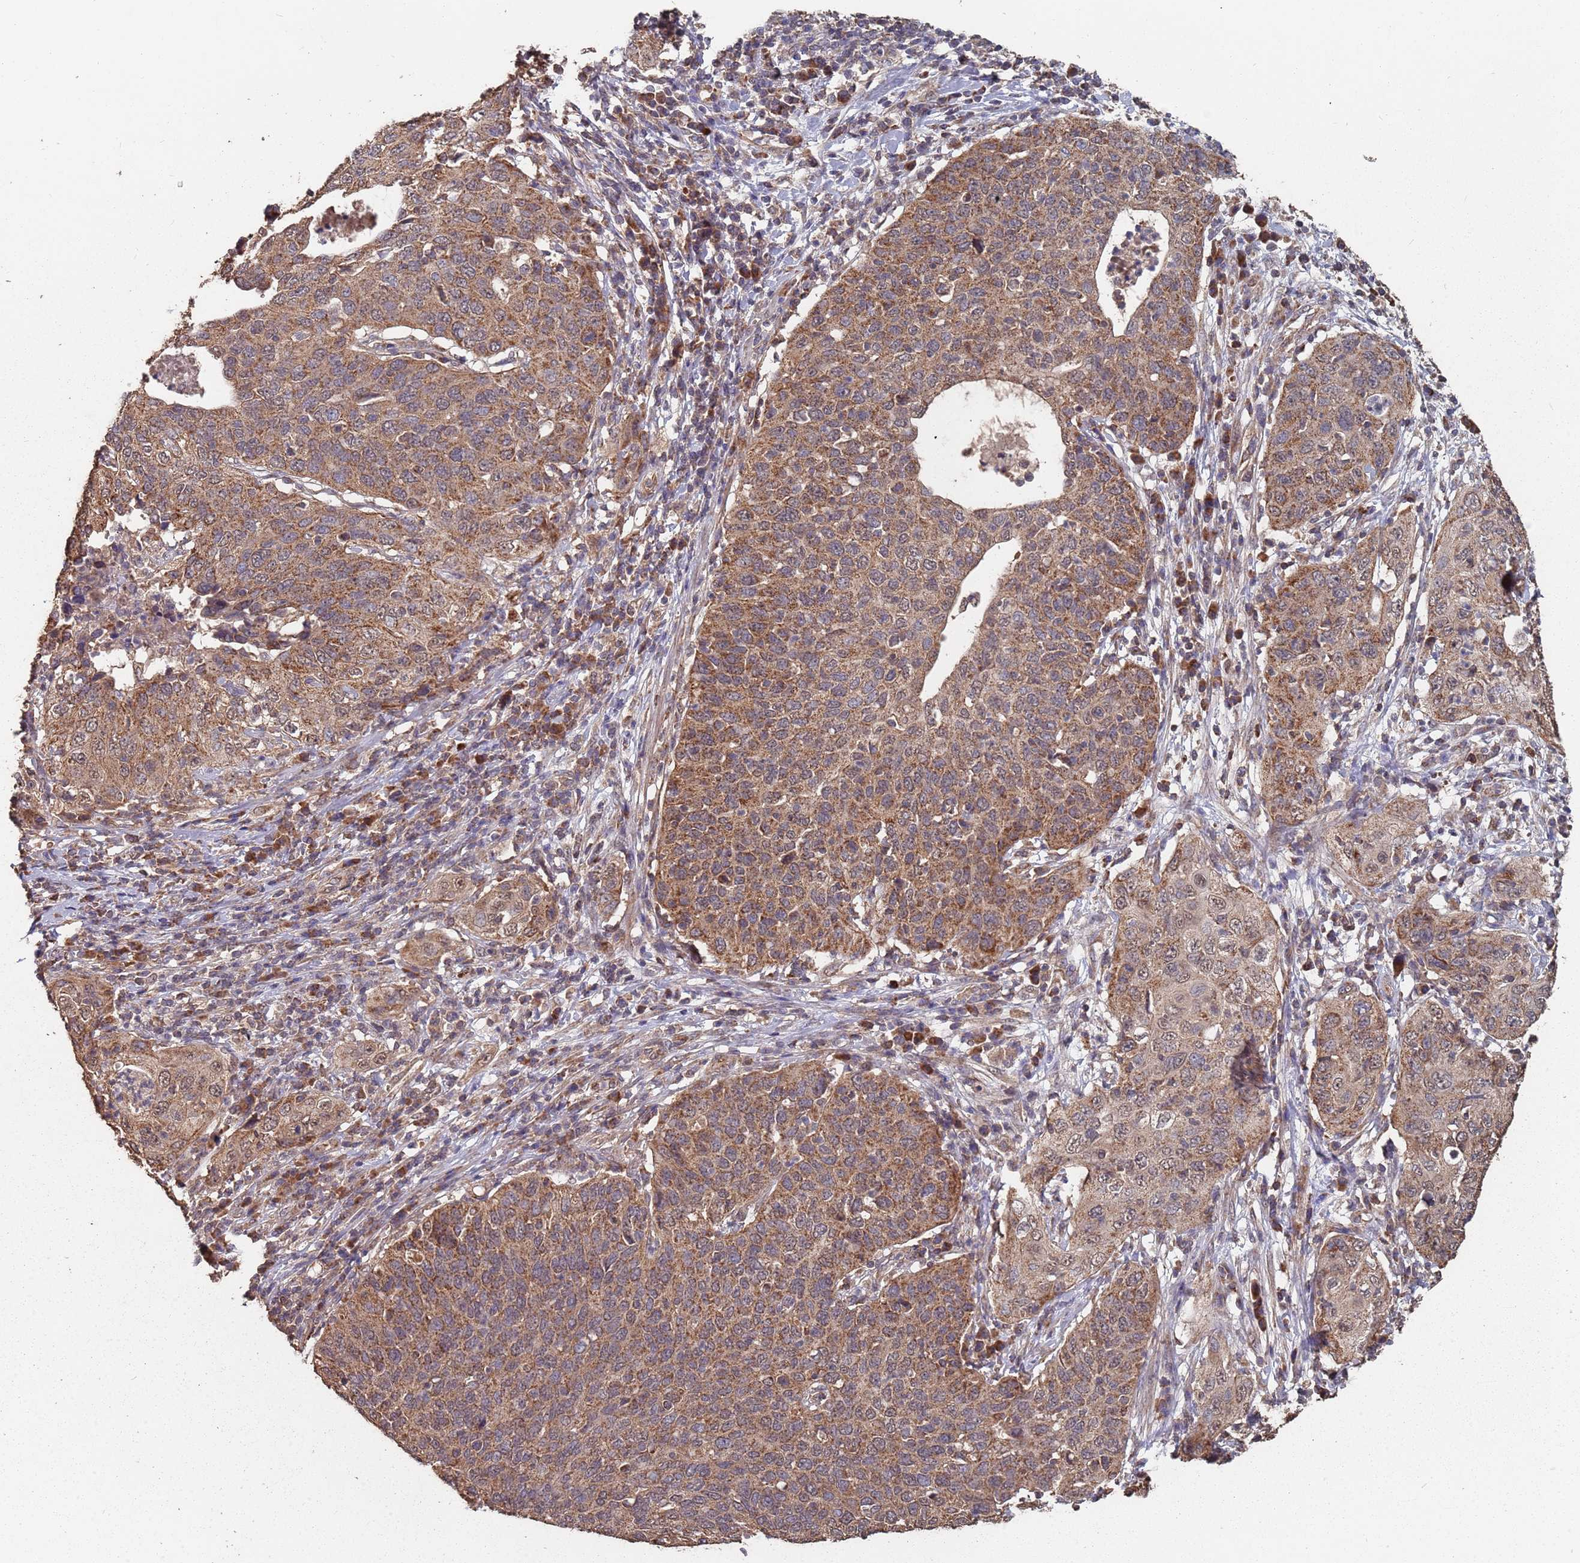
{"staining": {"intensity": "moderate", "quantity": ">75%", "location": "cytoplasmic/membranous"}, "tissue": "cervical cancer", "cell_type": "Tumor cells", "image_type": "cancer", "snomed": [{"axis": "morphology", "description": "Squamous cell carcinoma, NOS"}, {"axis": "topography", "description": "Cervix"}], "caption": "Immunohistochemistry (IHC) (DAB) staining of human squamous cell carcinoma (cervical) demonstrates moderate cytoplasmic/membranous protein positivity in about >75% of tumor cells.", "gene": "PRORP", "patient": {"sex": "female", "age": 36}}